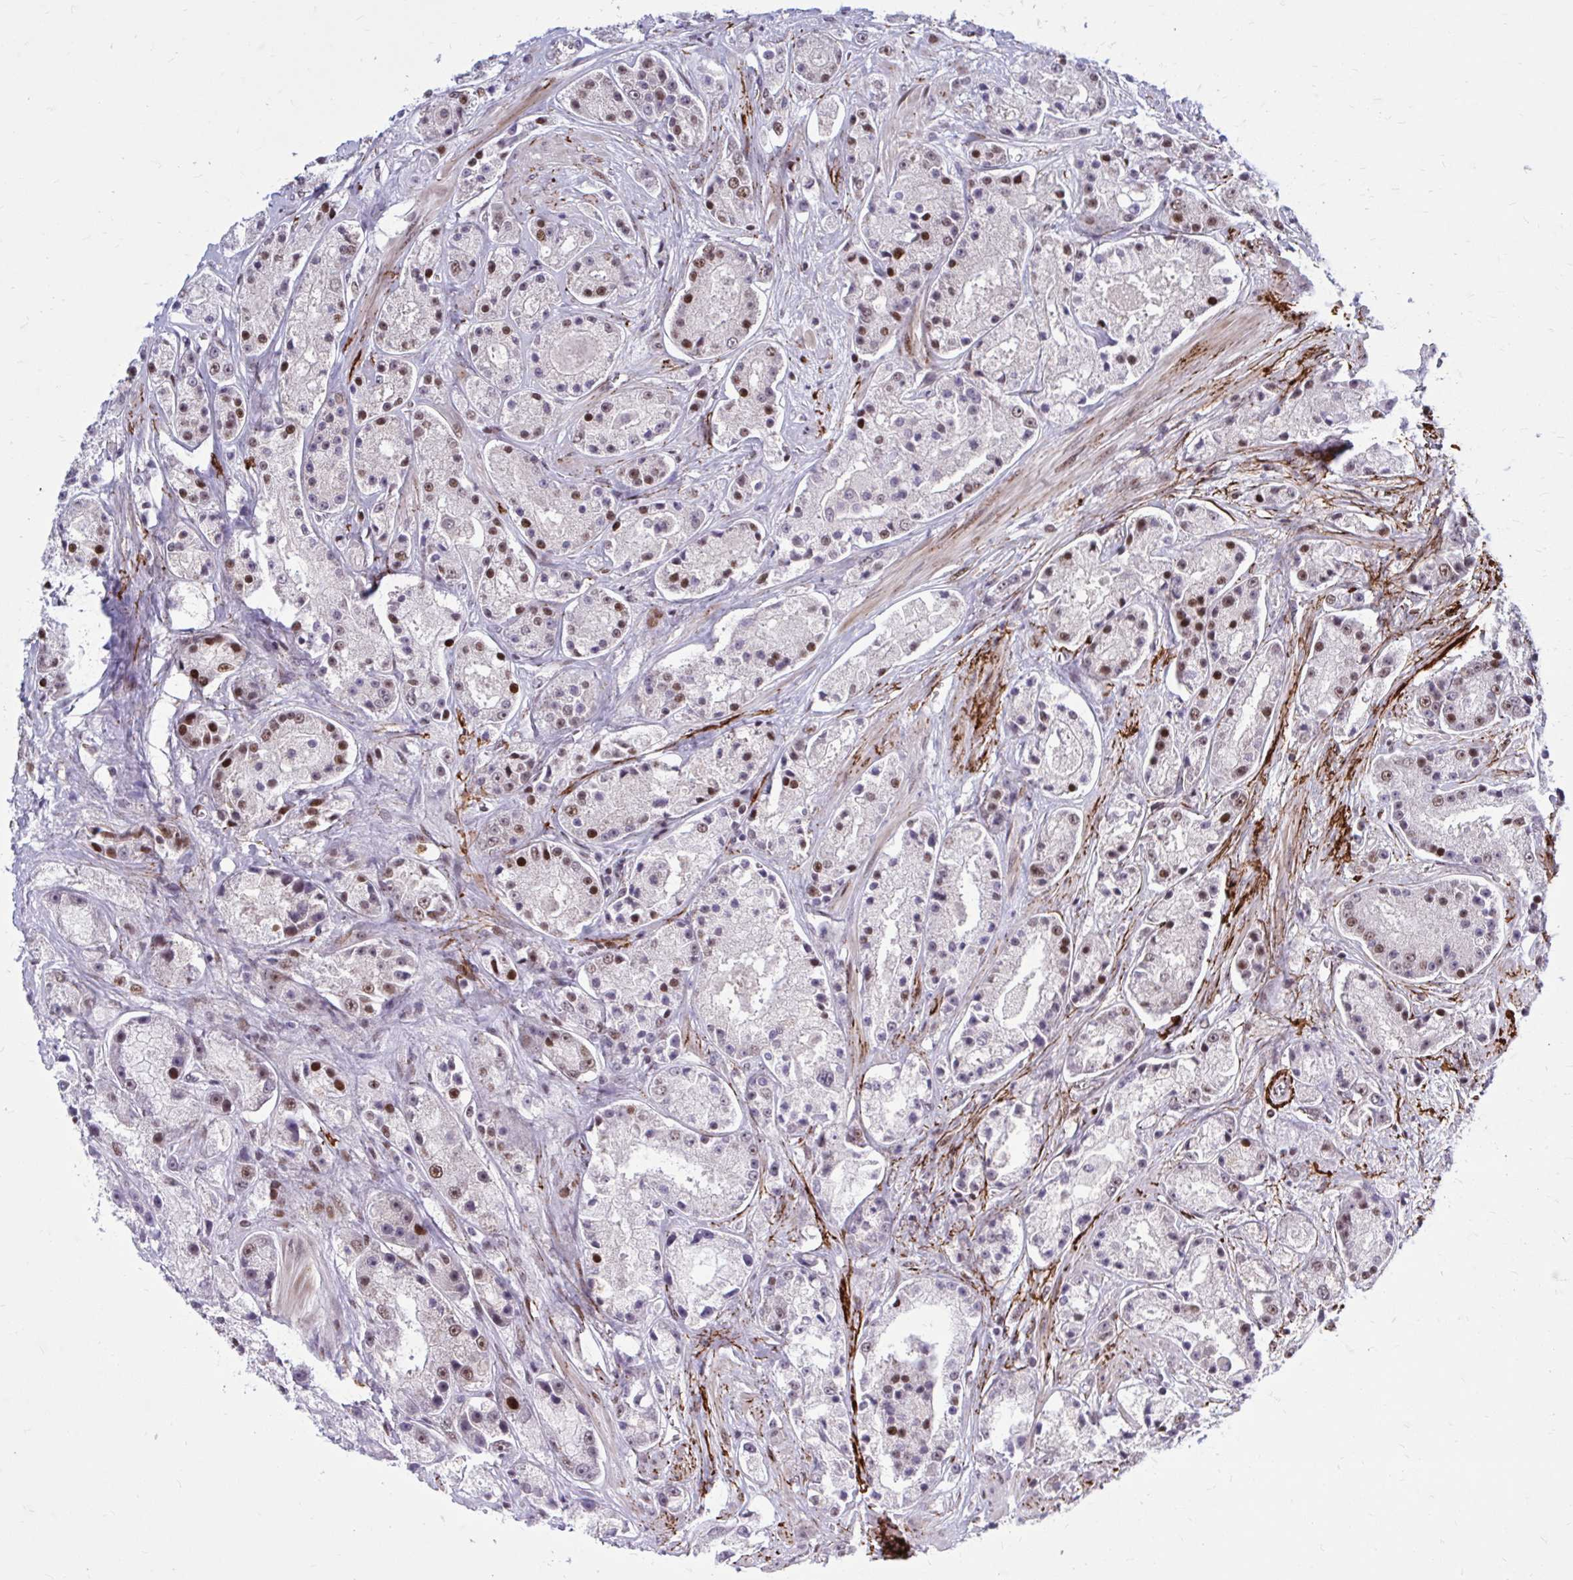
{"staining": {"intensity": "moderate", "quantity": "25%-75%", "location": "nuclear"}, "tissue": "prostate cancer", "cell_type": "Tumor cells", "image_type": "cancer", "snomed": [{"axis": "morphology", "description": "Adenocarcinoma, High grade"}, {"axis": "topography", "description": "Prostate"}], "caption": "A brown stain shows moderate nuclear expression of a protein in prostate cancer tumor cells.", "gene": "PSME4", "patient": {"sex": "male", "age": 67}}